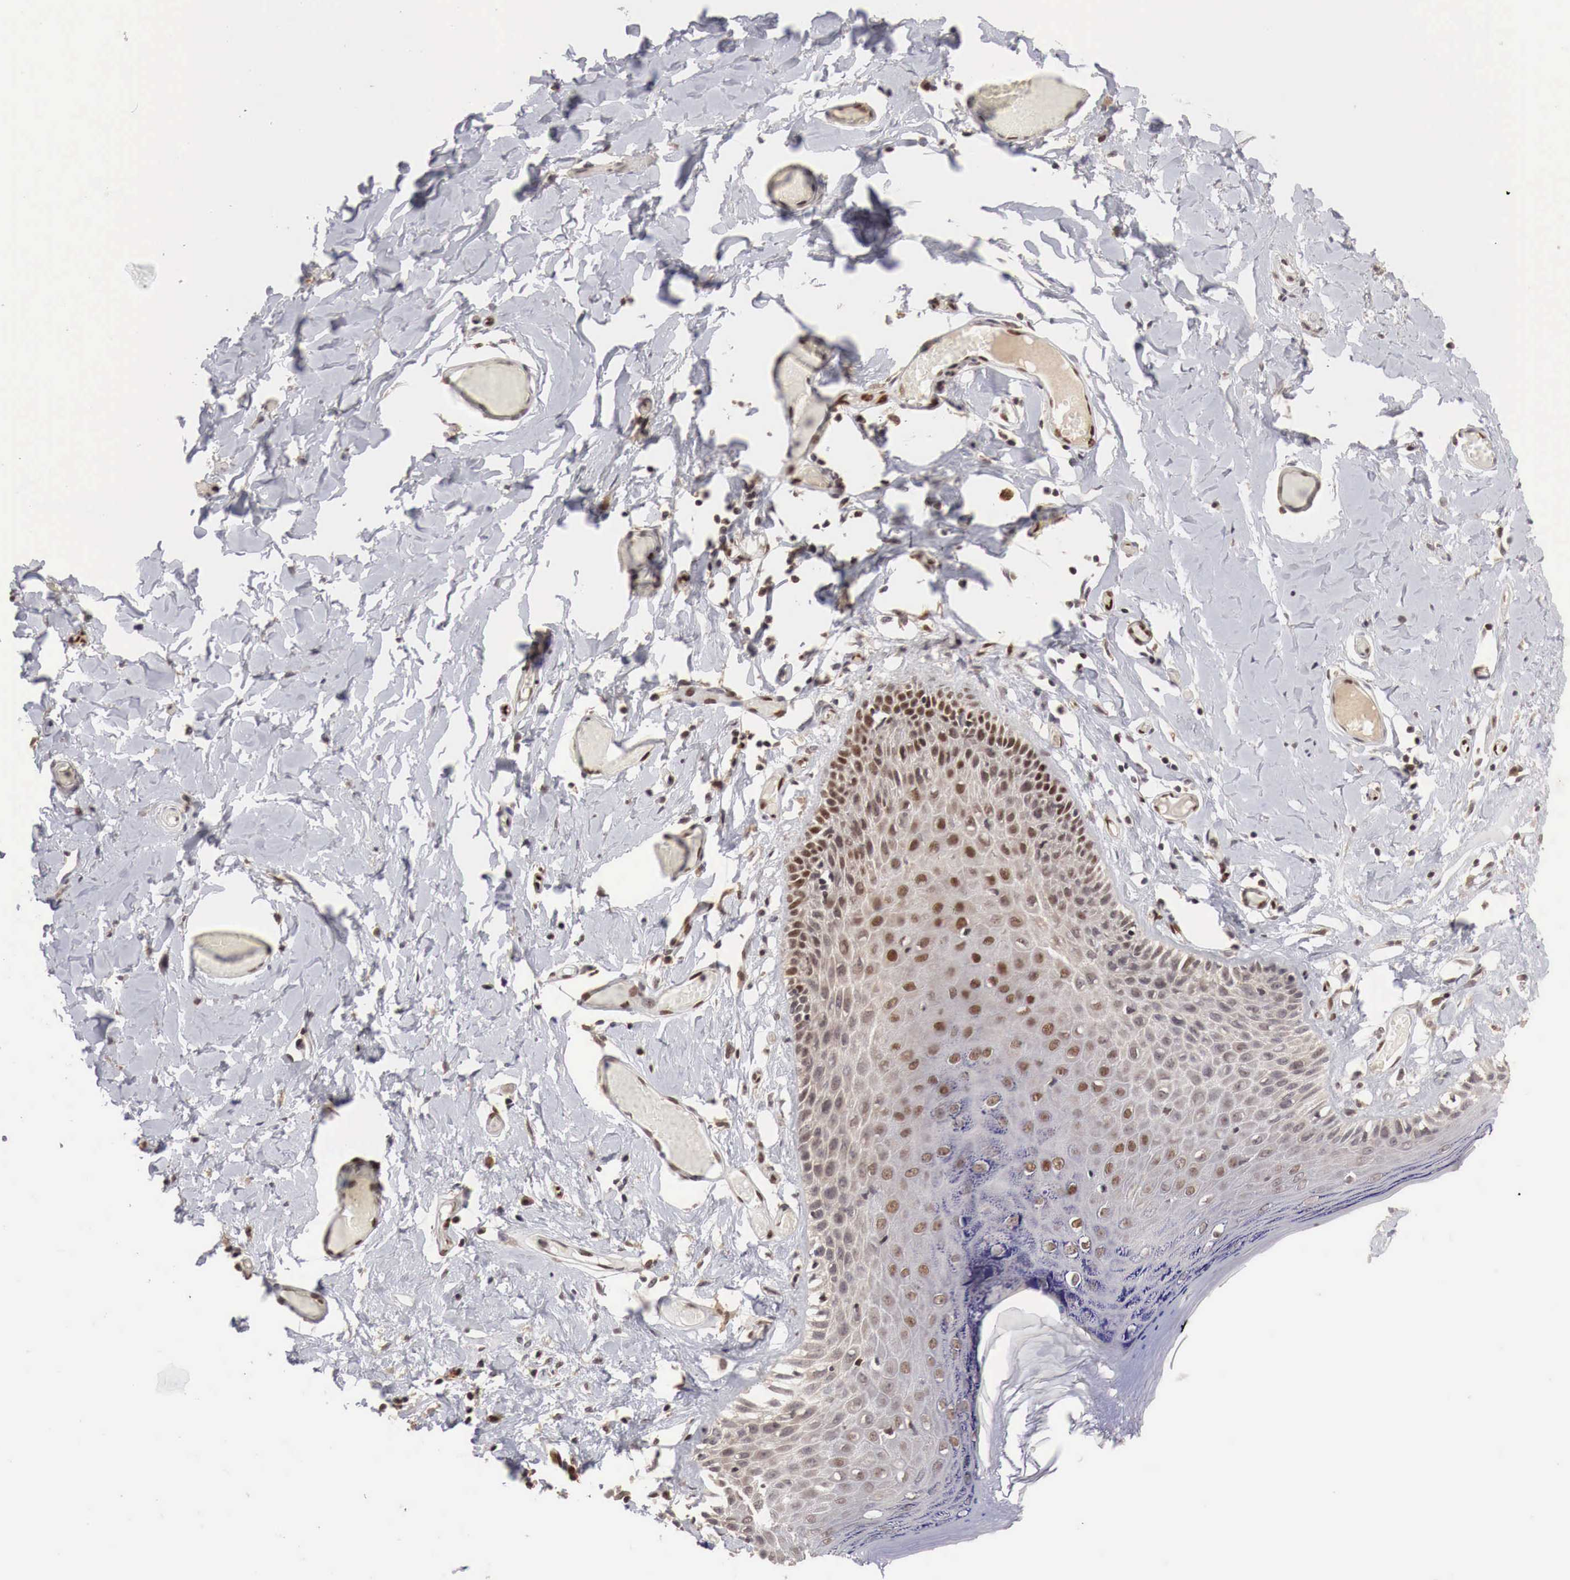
{"staining": {"intensity": "moderate", "quantity": ">75%", "location": "cytoplasmic/membranous"}, "tissue": "skin", "cell_type": "Epidermal cells", "image_type": "normal", "snomed": [{"axis": "morphology", "description": "Normal tissue, NOS"}, {"axis": "topography", "description": "Vascular tissue"}, {"axis": "topography", "description": "Vulva"}, {"axis": "topography", "description": "Peripheral nerve tissue"}], "caption": "High-power microscopy captured an IHC histopathology image of benign skin, revealing moderate cytoplasmic/membranous staining in about >75% of epidermal cells. The staining was performed using DAB (3,3'-diaminobenzidine) to visualize the protein expression in brown, while the nuclei were stained in blue with hematoxylin (Magnification: 20x).", "gene": "DACH2", "patient": {"sex": "female", "age": 86}}